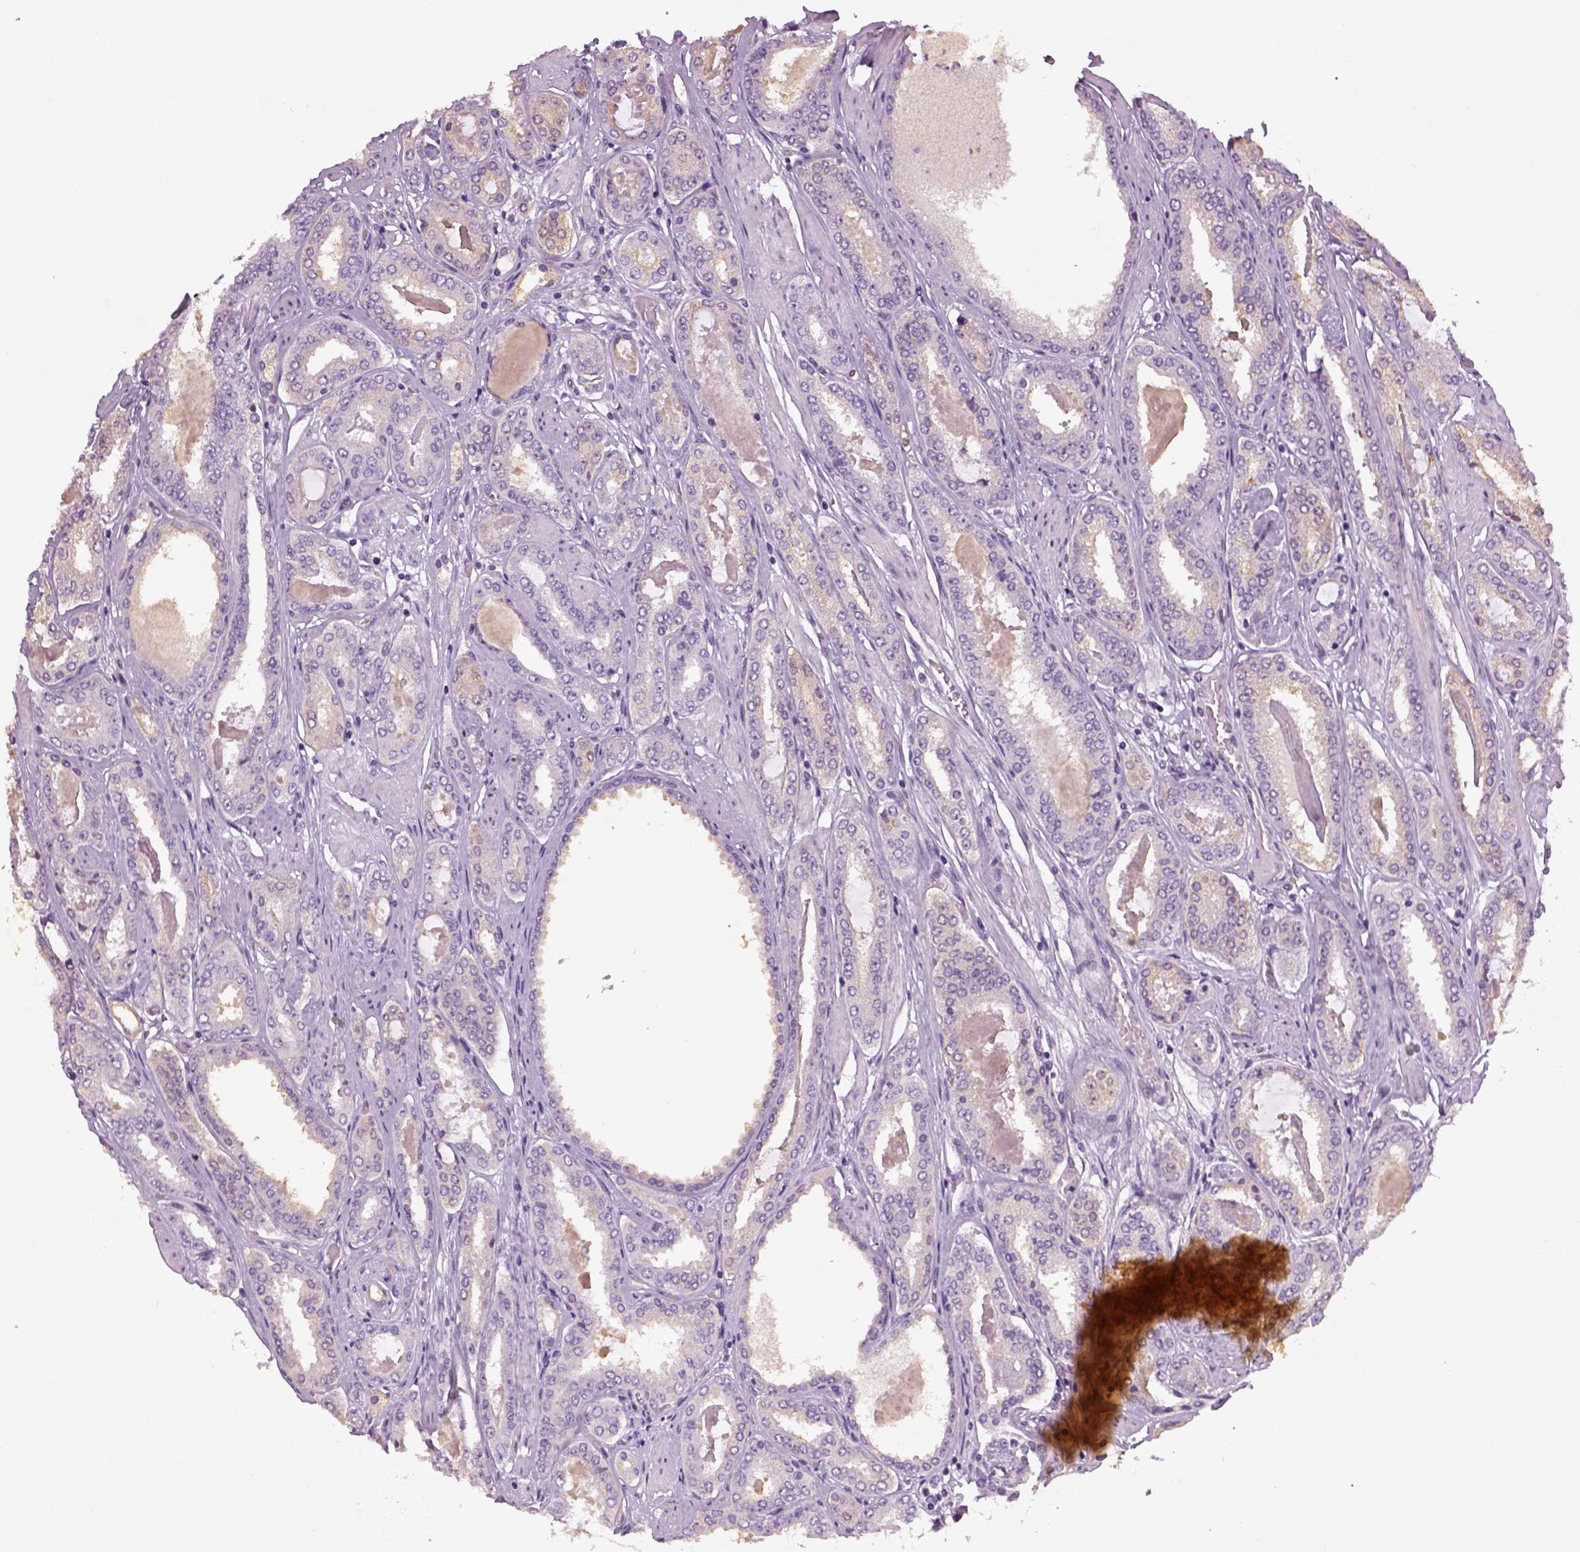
{"staining": {"intensity": "negative", "quantity": "none", "location": "none"}, "tissue": "prostate cancer", "cell_type": "Tumor cells", "image_type": "cancer", "snomed": [{"axis": "morphology", "description": "Adenocarcinoma, High grade"}, {"axis": "topography", "description": "Prostate"}], "caption": "This is a histopathology image of immunohistochemistry (IHC) staining of adenocarcinoma (high-grade) (prostate), which shows no staining in tumor cells.", "gene": "NECAB2", "patient": {"sex": "male", "age": 63}}